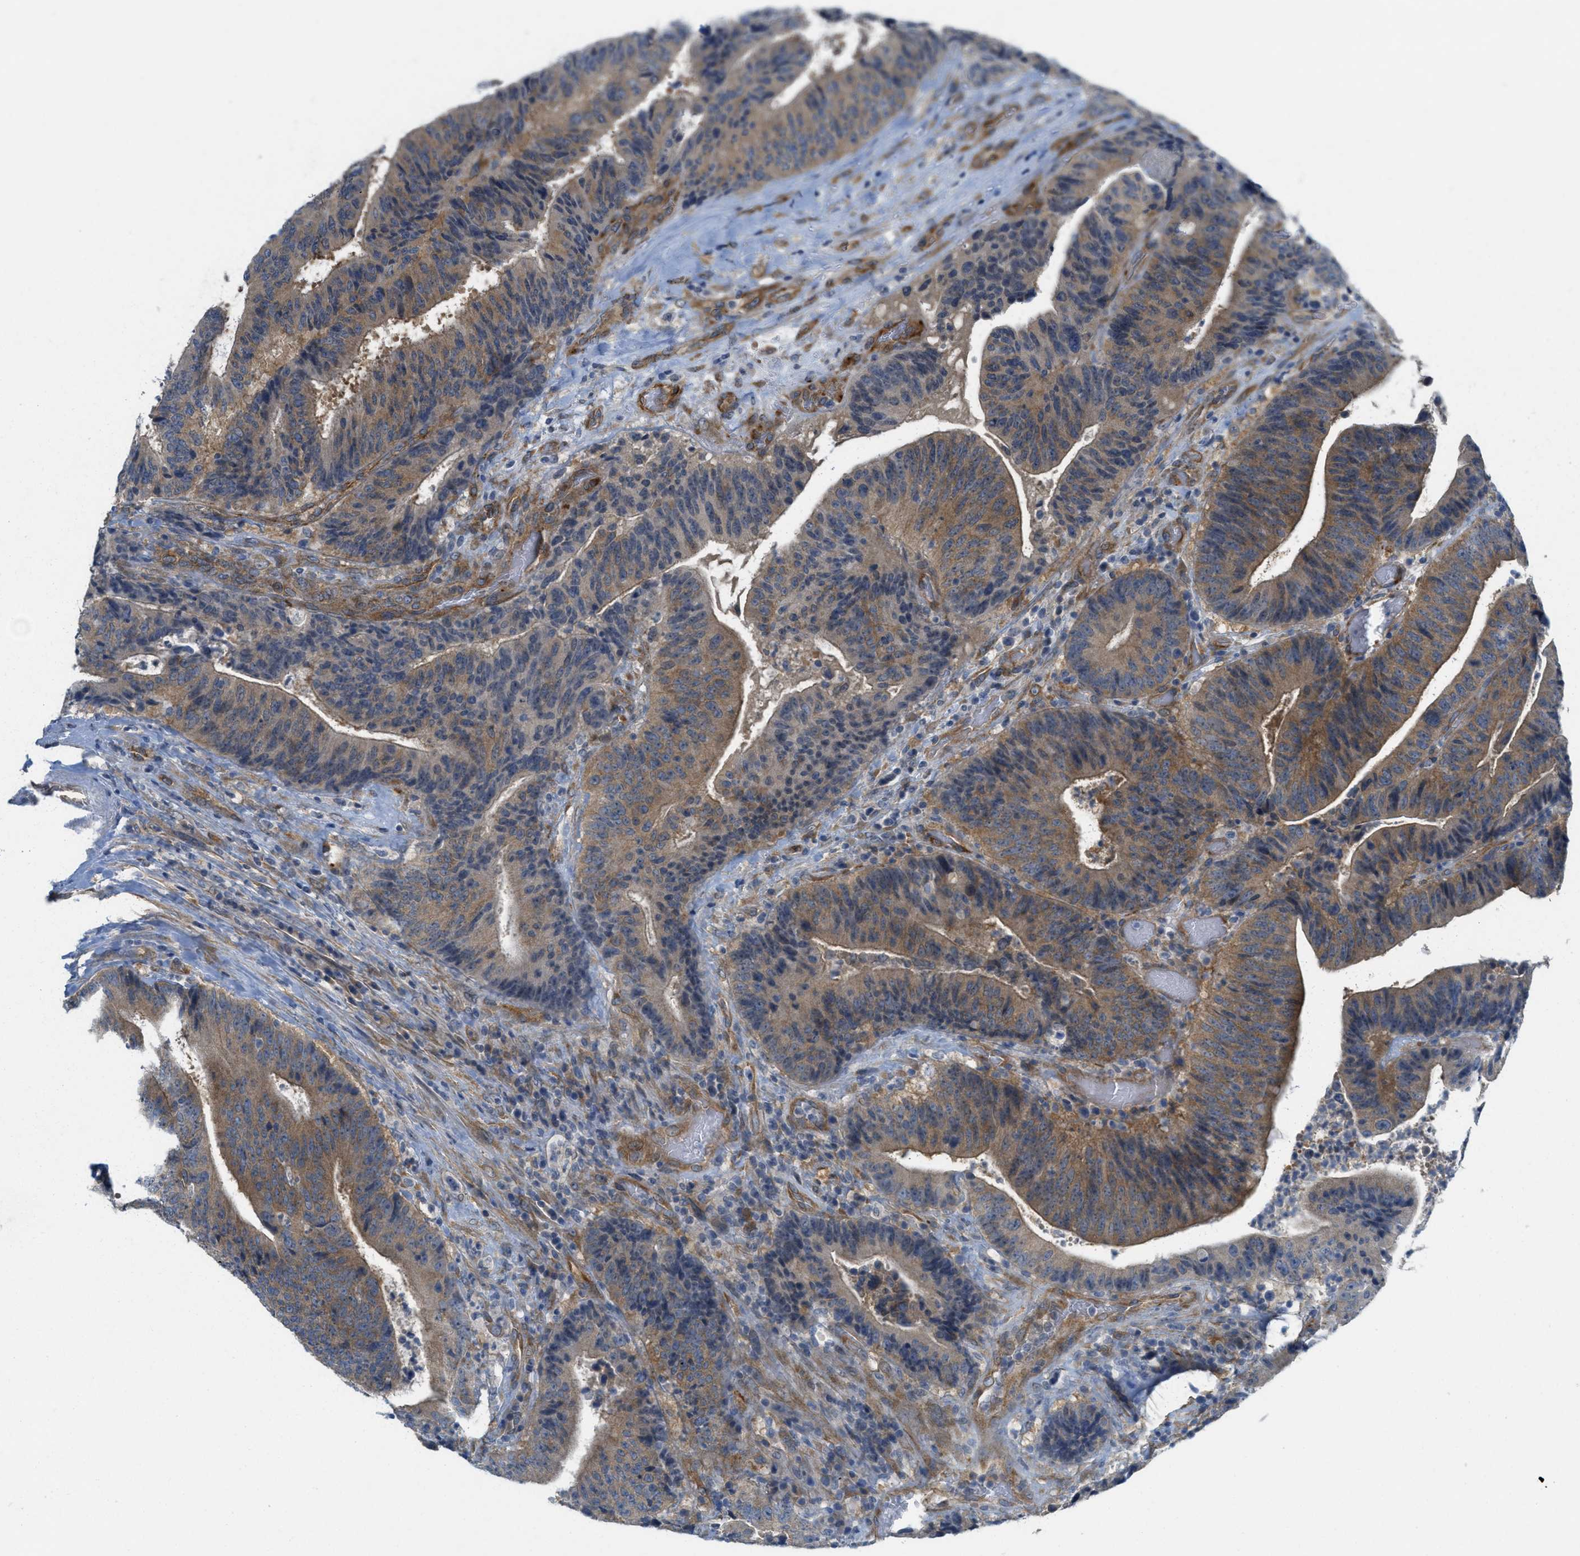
{"staining": {"intensity": "moderate", "quantity": ">75%", "location": "cytoplasmic/membranous"}, "tissue": "colorectal cancer", "cell_type": "Tumor cells", "image_type": "cancer", "snomed": [{"axis": "morphology", "description": "Adenocarcinoma, NOS"}, {"axis": "topography", "description": "Rectum"}], "caption": "High-magnification brightfield microscopy of colorectal adenocarcinoma stained with DAB (3,3'-diaminobenzidine) (brown) and counterstained with hematoxylin (blue). tumor cells exhibit moderate cytoplasmic/membranous positivity is seen in approximately>75% of cells. (Stains: DAB (3,3'-diaminobenzidine) in brown, nuclei in blue, Microscopy: brightfield microscopy at high magnification).", "gene": "ZFYVE9", "patient": {"sex": "male", "age": 72}}